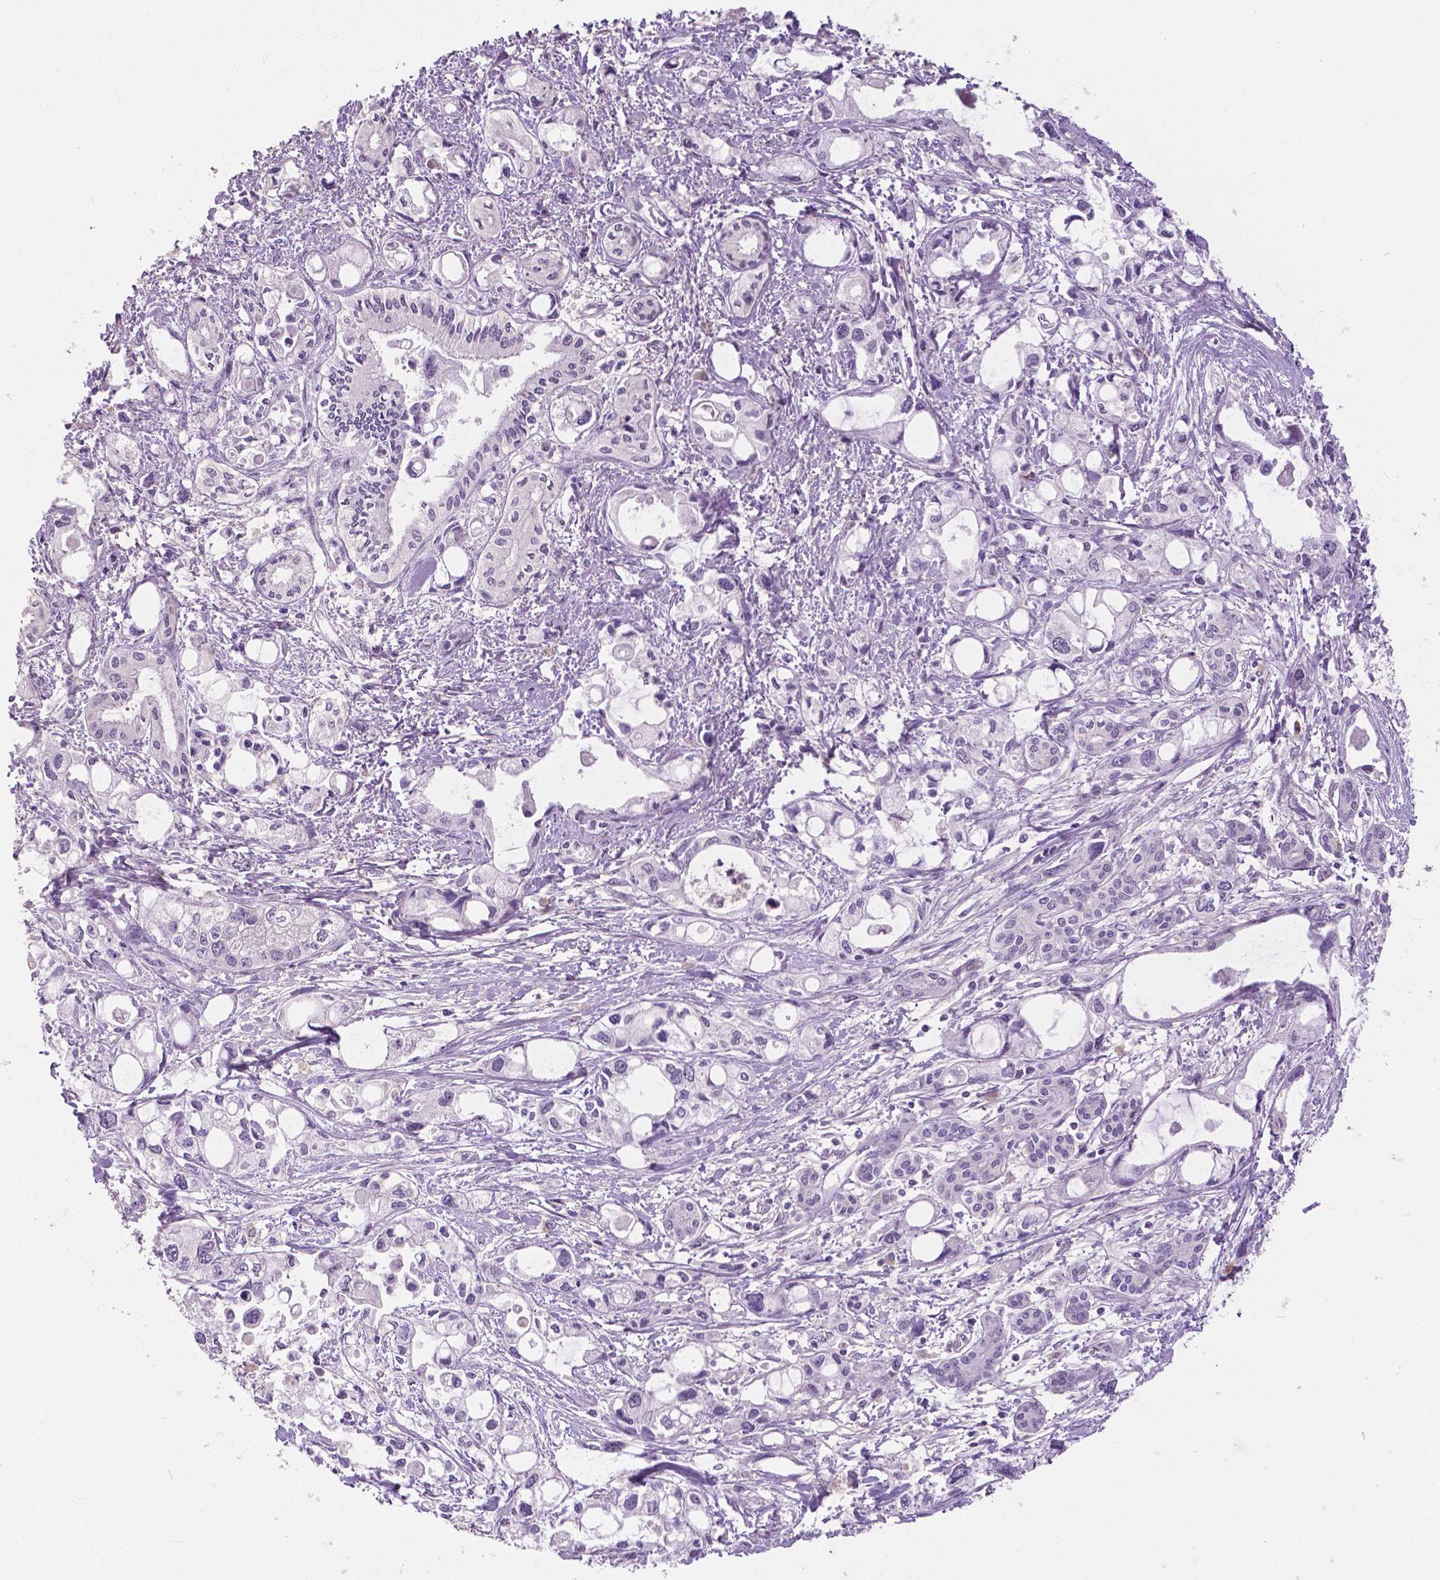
{"staining": {"intensity": "negative", "quantity": "none", "location": "none"}, "tissue": "pancreatic cancer", "cell_type": "Tumor cells", "image_type": "cancer", "snomed": [{"axis": "morphology", "description": "Adenocarcinoma, NOS"}, {"axis": "topography", "description": "Pancreas"}], "caption": "Human adenocarcinoma (pancreatic) stained for a protein using immunohistochemistry demonstrates no staining in tumor cells.", "gene": "FOXA1", "patient": {"sex": "female", "age": 61}}